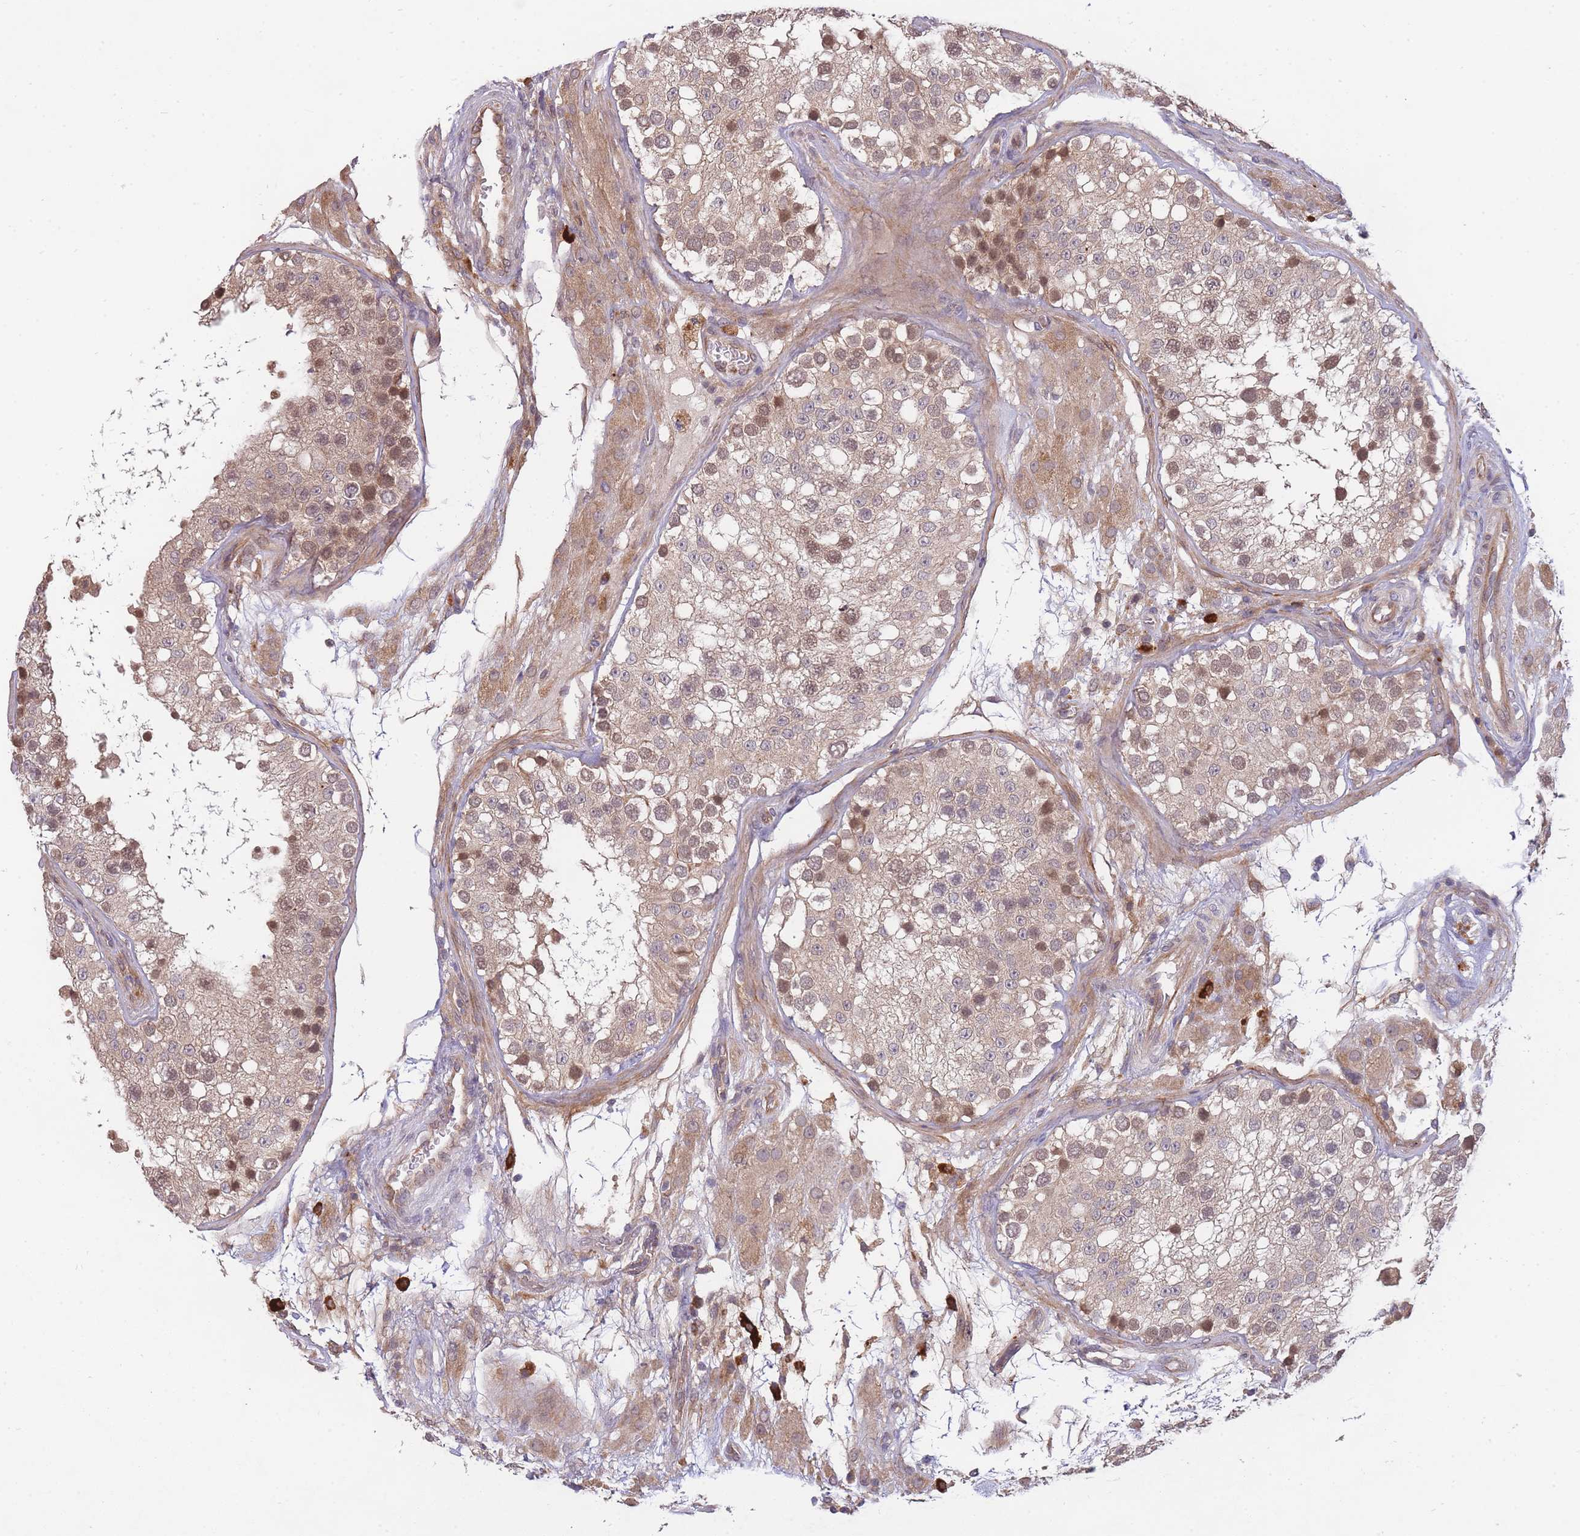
{"staining": {"intensity": "moderate", "quantity": "25%-75%", "location": "nuclear"}, "tissue": "testis", "cell_type": "Cells in seminiferous ducts", "image_type": "normal", "snomed": [{"axis": "morphology", "description": "Normal tissue, NOS"}, {"axis": "topography", "description": "Testis"}], "caption": "Immunohistochemistry (IHC) micrograph of benign testis: human testis stained using immunohistochemistry displays medium levels of moderate protein expression localized specifically in the nuclear of cells in seminiferous ducts, appearing as a nuclear brown color.", "gene": "SMC6", "patient": {"sex": "male", "age": 26}}